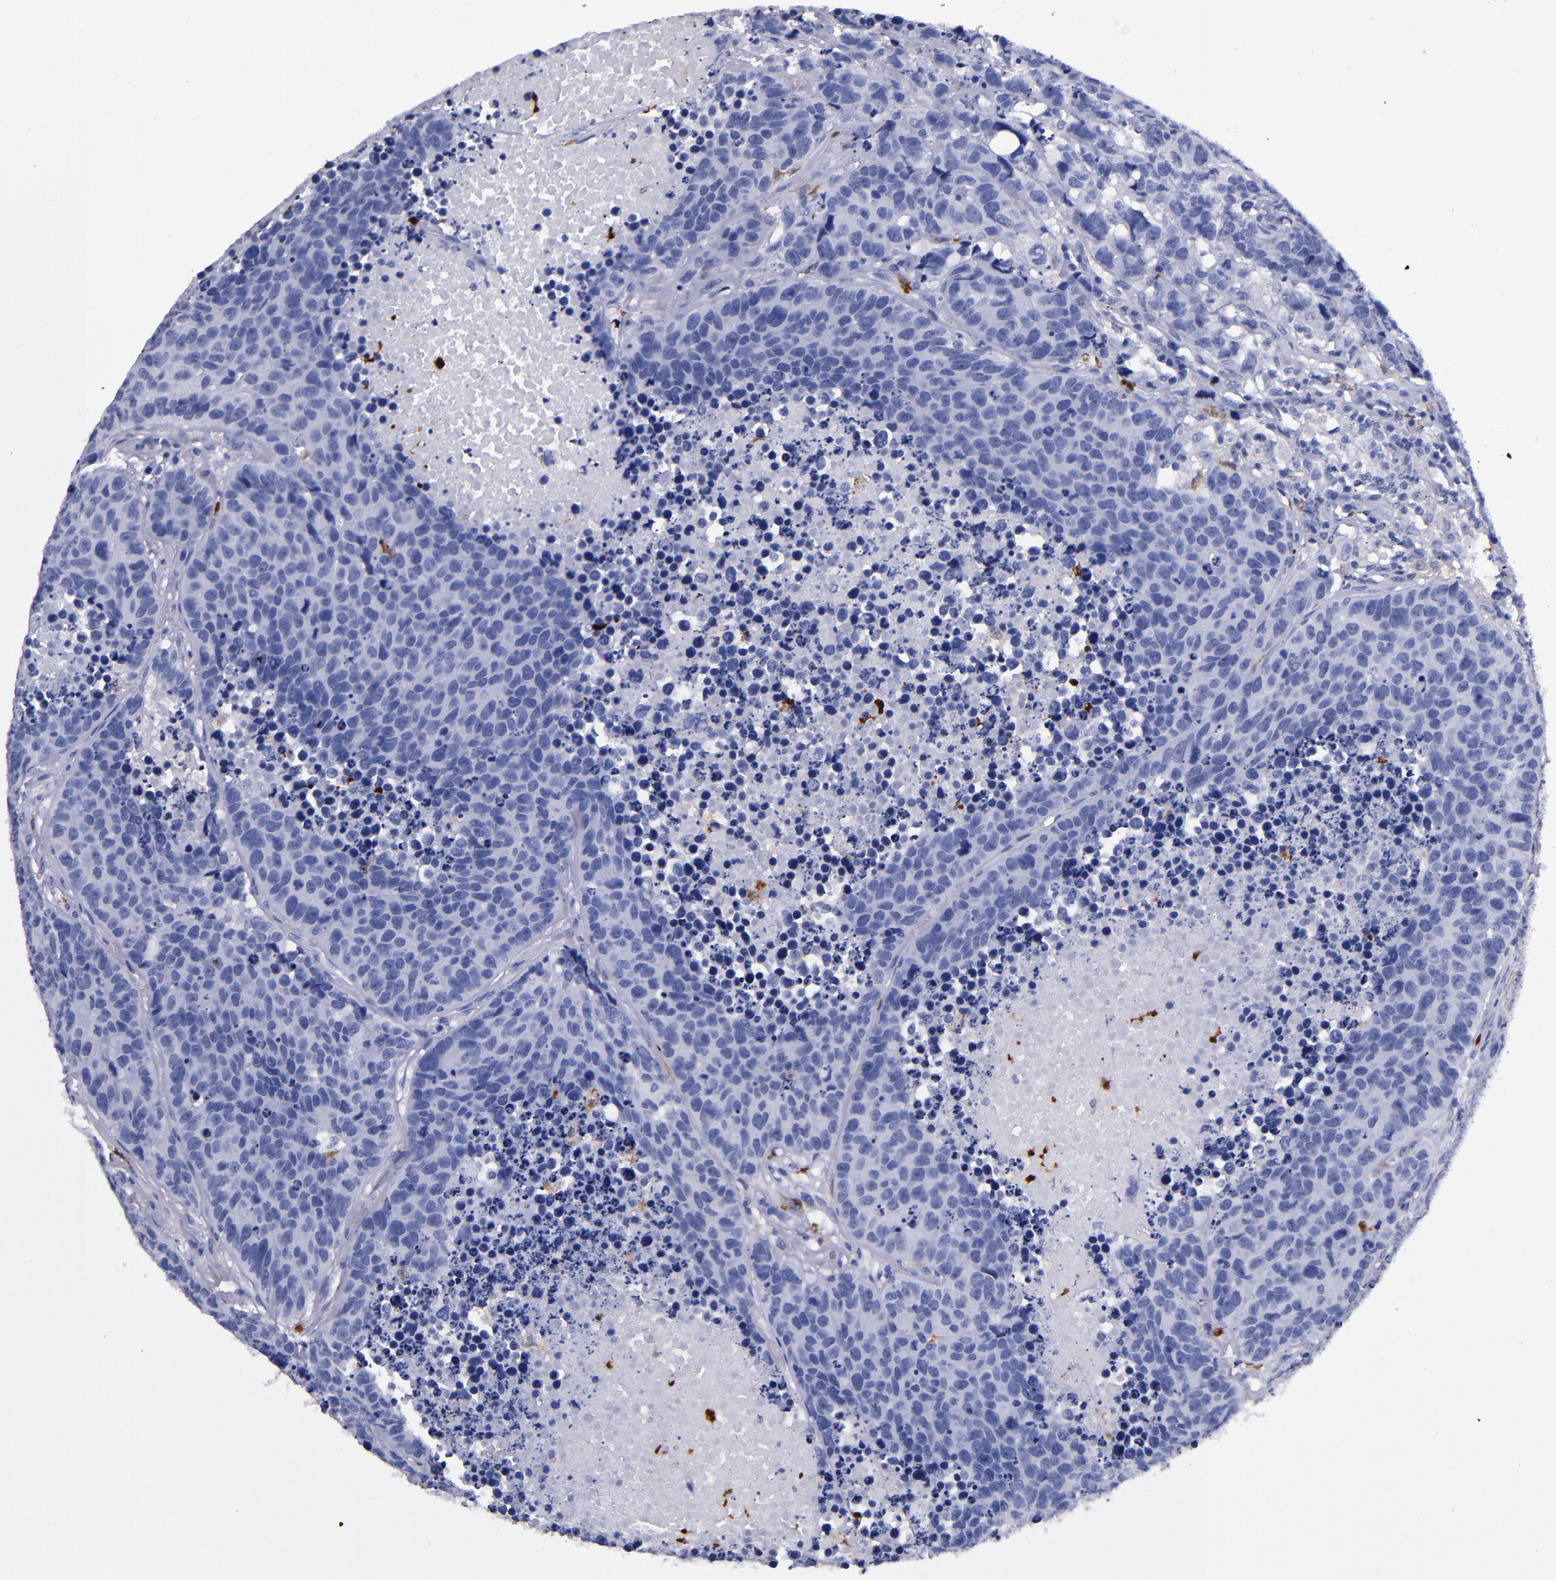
{"staining": {"intensity": "negative", "quantity": "none", "location": "none"}, "tissue": "carcinoid", "cell_type": "Tumor cells", "image_type": "cancer", "snomed": [{"axis": "morphology", "description": "Carcinoid, malignant, NOS"}, {"axis": "topography", "description": "Lung"}], "caption": "Immunohistochemistry micrograph of carcinoid stained for a protein (brown), which exhibits no positivity in tumor cells.", "gene": "S100A8", "patient": {"sex": "male", "age": 60}}